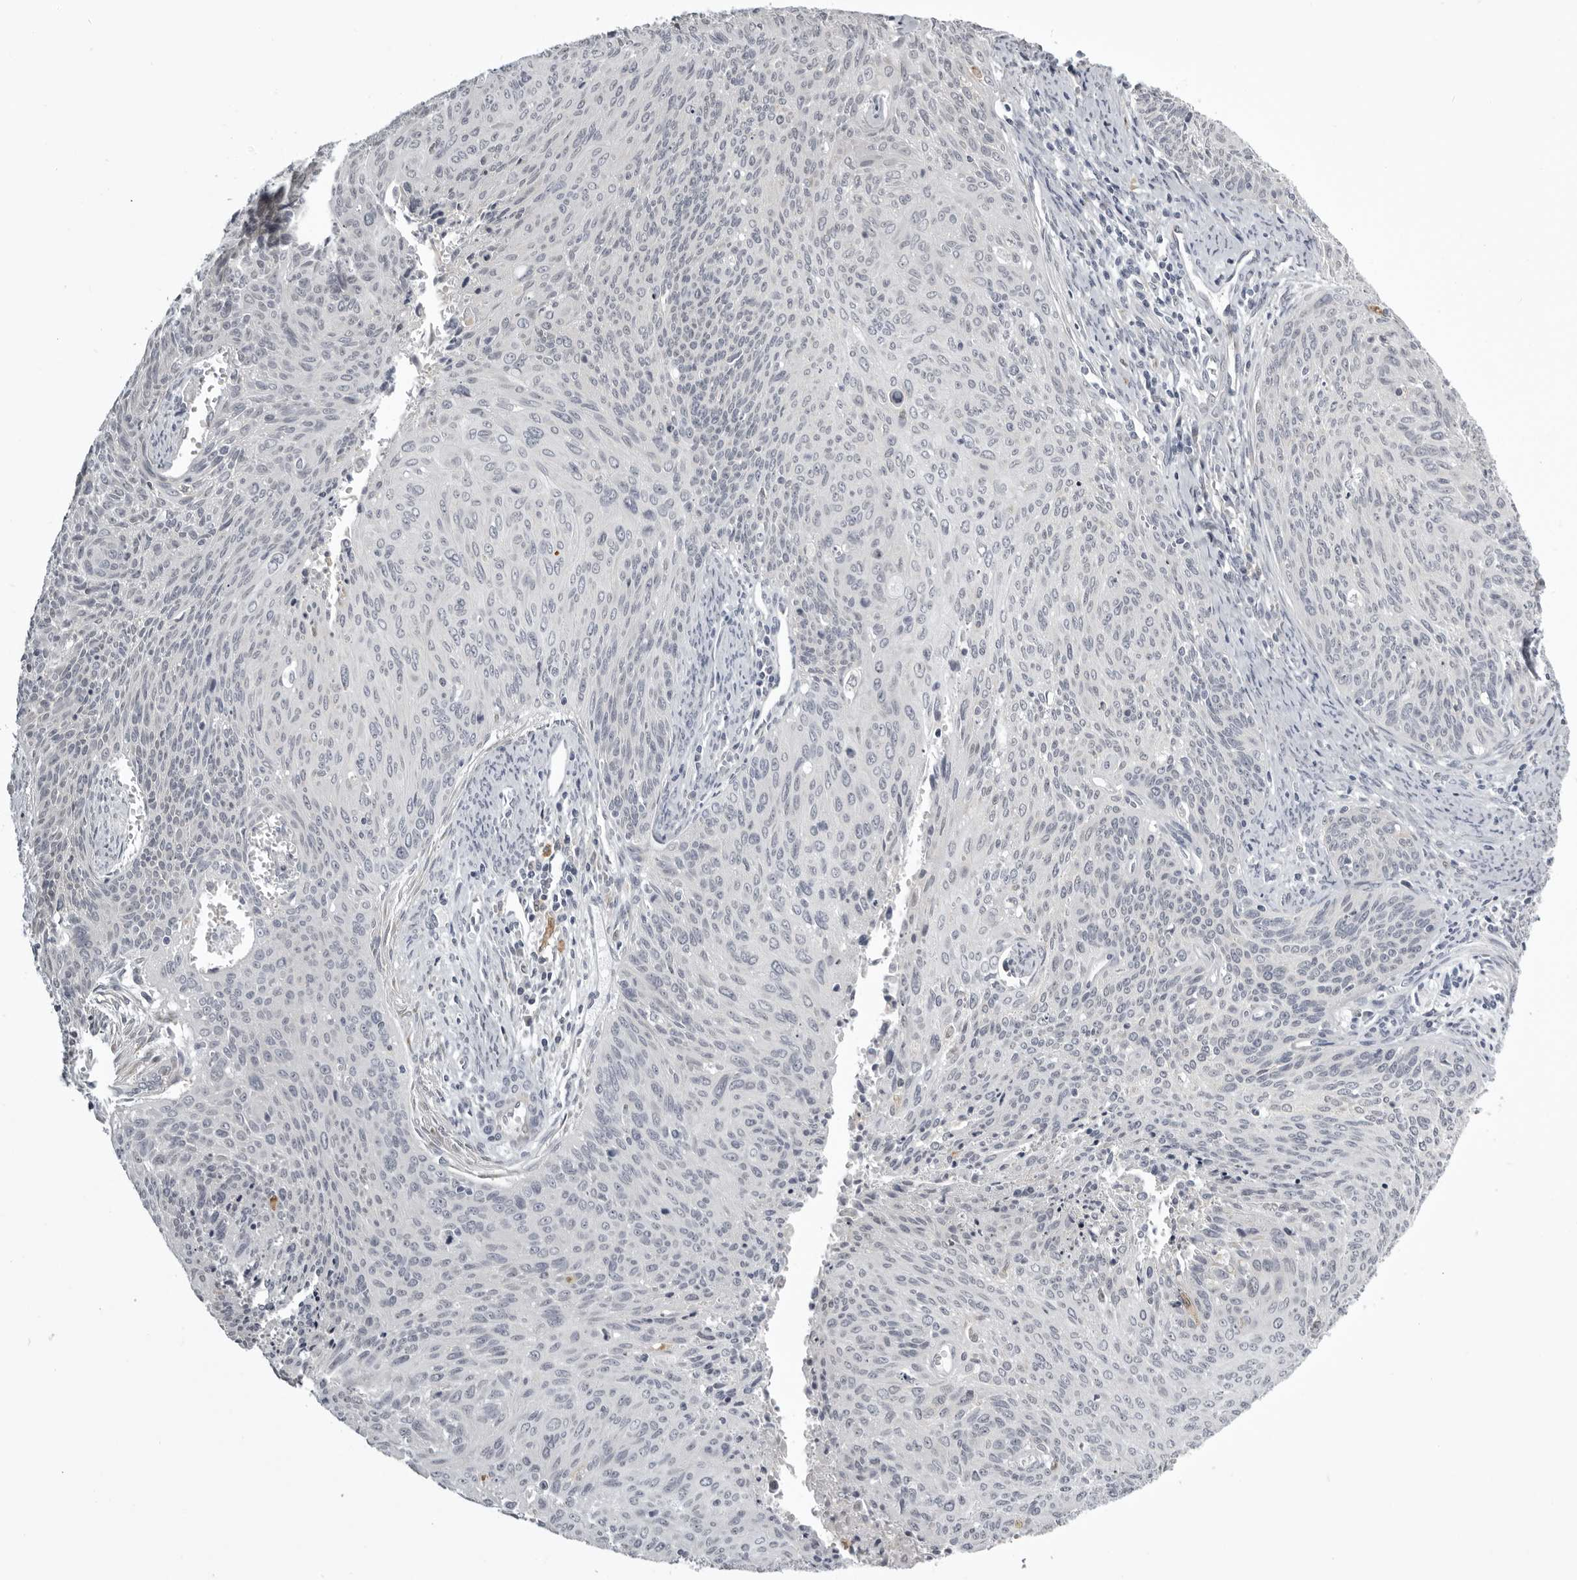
{"staining": {"intensity": "negative", "quantity": "none", "location": "none"}, "tissue": "cervical cancer", "cell_type": "Tumor cells", "image_type": "cancer", "snomed": [{"axis": "morphology", "description": "Squamous cell carcinoma, NOS"}, {"axis": "topography", "description": "Cervix"}], "caption": "Immunohistochemistry micrograph of squamous cell carcinoma (cervical) stained for a protein (brown), which displays no expression in tumor cells.", "gene": "NCEH1", "patient": {"sex": "female", "age": 55}}